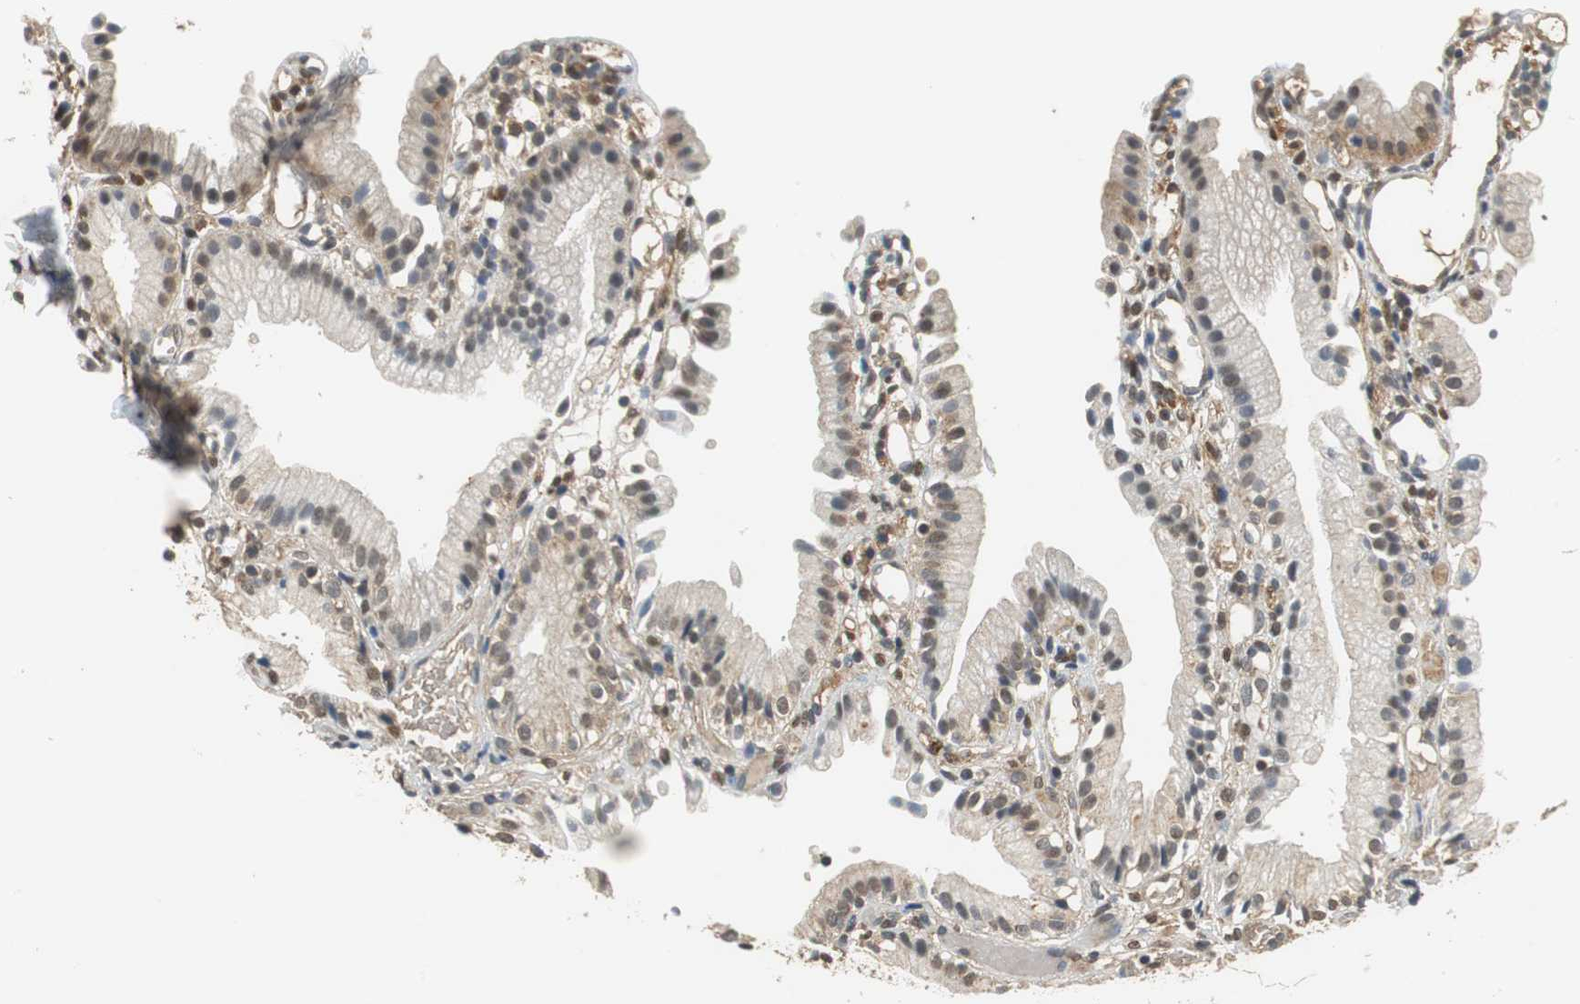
{"staining": {"intensity": "moderate", "quantity": ">75%", "location": "cytoplasmic/membranous,nuclear"}, "tissue": "gallbladder", "cell_type": "Glandular cells", "image_type": "normal", "snomed": [{"axis": "morphology", "description": "Normal tissue, NOS"}, {"axis": "topography", "description": "Gallbladder"}], "caption": "Gallbladder stained for a protein (brown) exhibits moderate cytoplasmic/membranous,nuclear positive staining in approximately >75% of glandular cells.", "gene": "UBQLN2", "patient": {"sex": "male", "age": 65}}